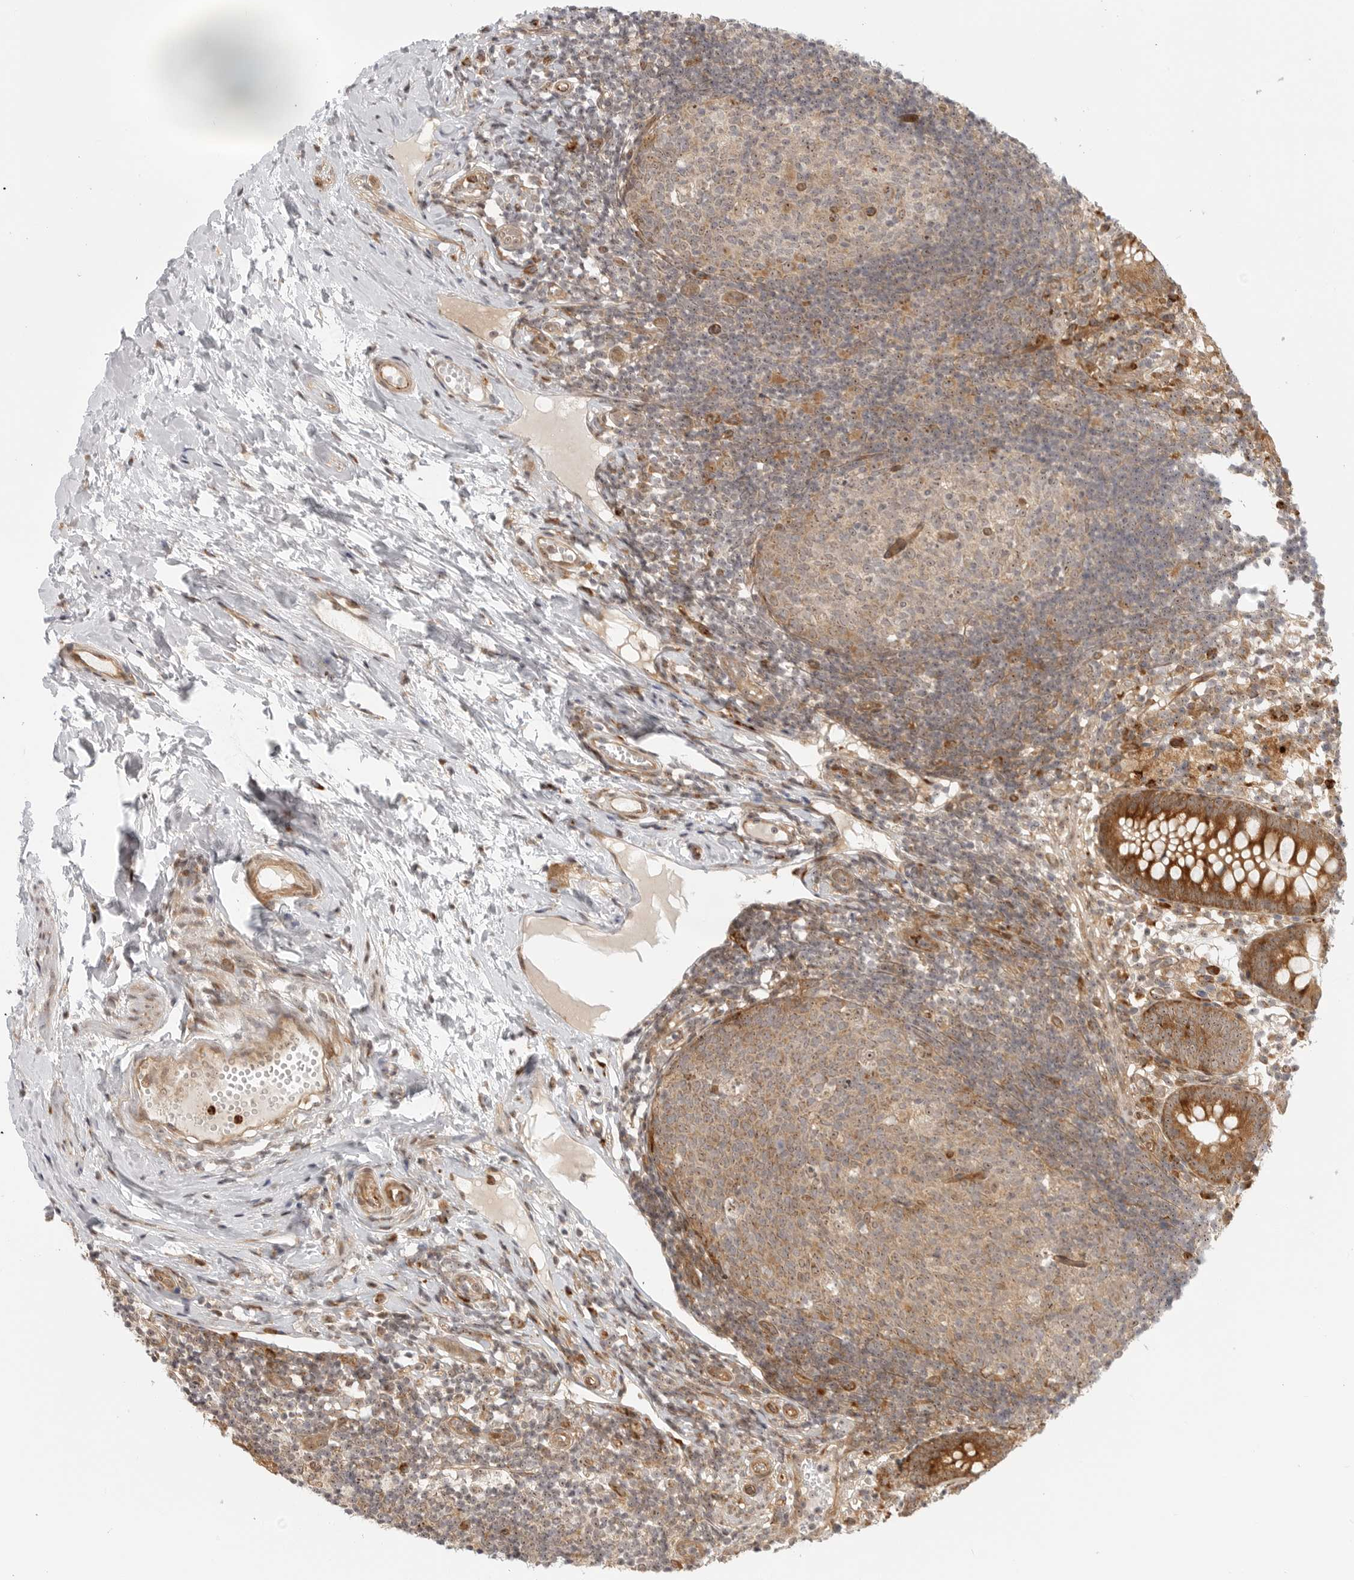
{"staining": {"intensity": "strong", "quantity": ">75%", "location": "cytoplasmic/membranous"}, "tissue": "appendix", "cell_type": "Glandular cells", "image_type": "normal", "snomed": [{"axis": "morphology", "description": "Normal tissue, NOS"}, {"axis": "topography", "description": "Appendix"}], "caption": "This histopathology image displays immunohistochemistry (IHC) staining of benign appendix, with high strong cytoplasmic/membranous staining in about >75% of glandular cells.", "gene": "DSCC1", "patient": {"sex": "female", "age": 20}}